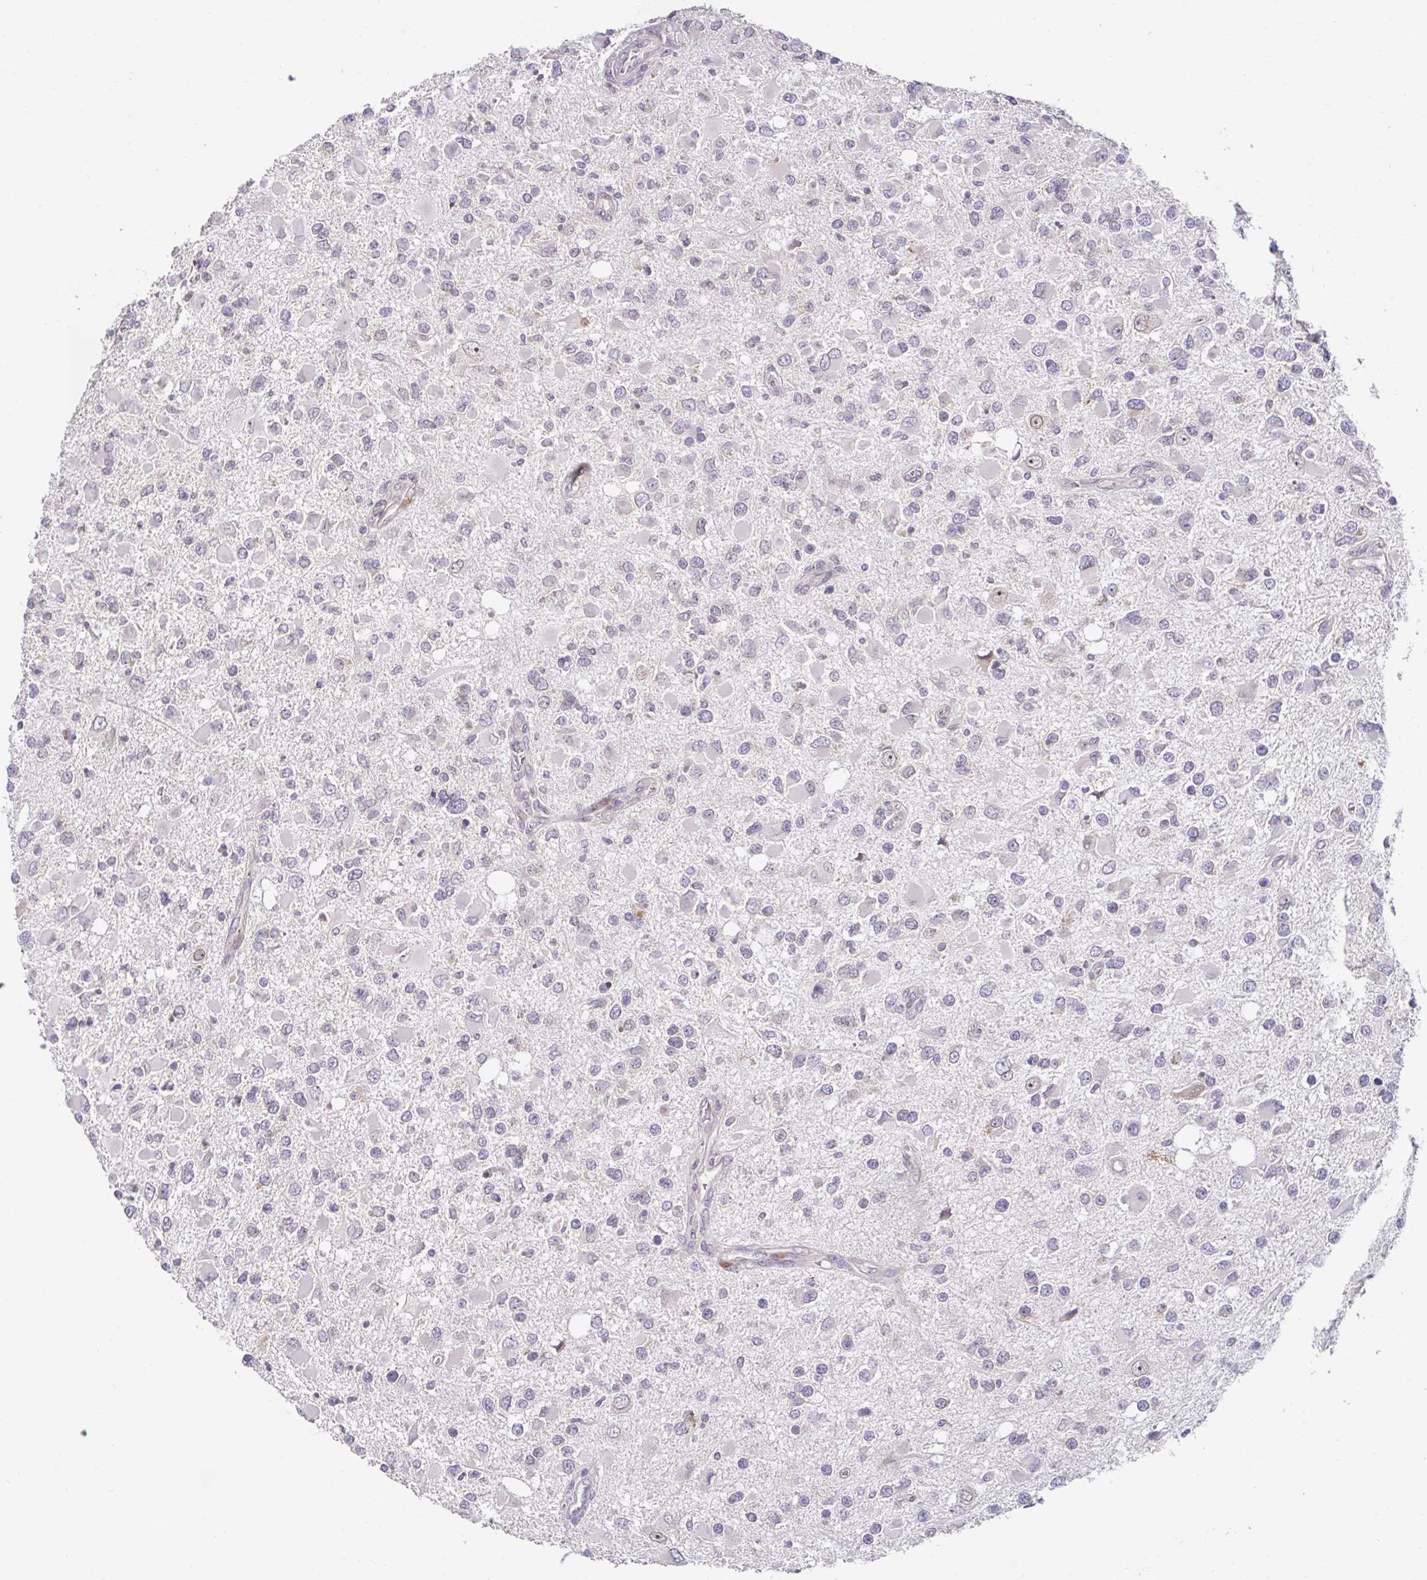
{"staining": {"intensity": "negative", "quantity": "none", "location": "none"}, "tissue": "glioma", "cell_type": "Tumor cells", "image_type": "cancer", "snomed": [{"axis": "morphology", "description": "Glioma, malignant, High grade"}, {"axis": "topography", "description": "Brain"}], "caption": "Immunohistochemistry histopathology image of human glioma stained for a protein (brown), which shows no expression in tumor cells.", "gene": "NT5C1B", "patient": {"sex": "male", "age": 53}}